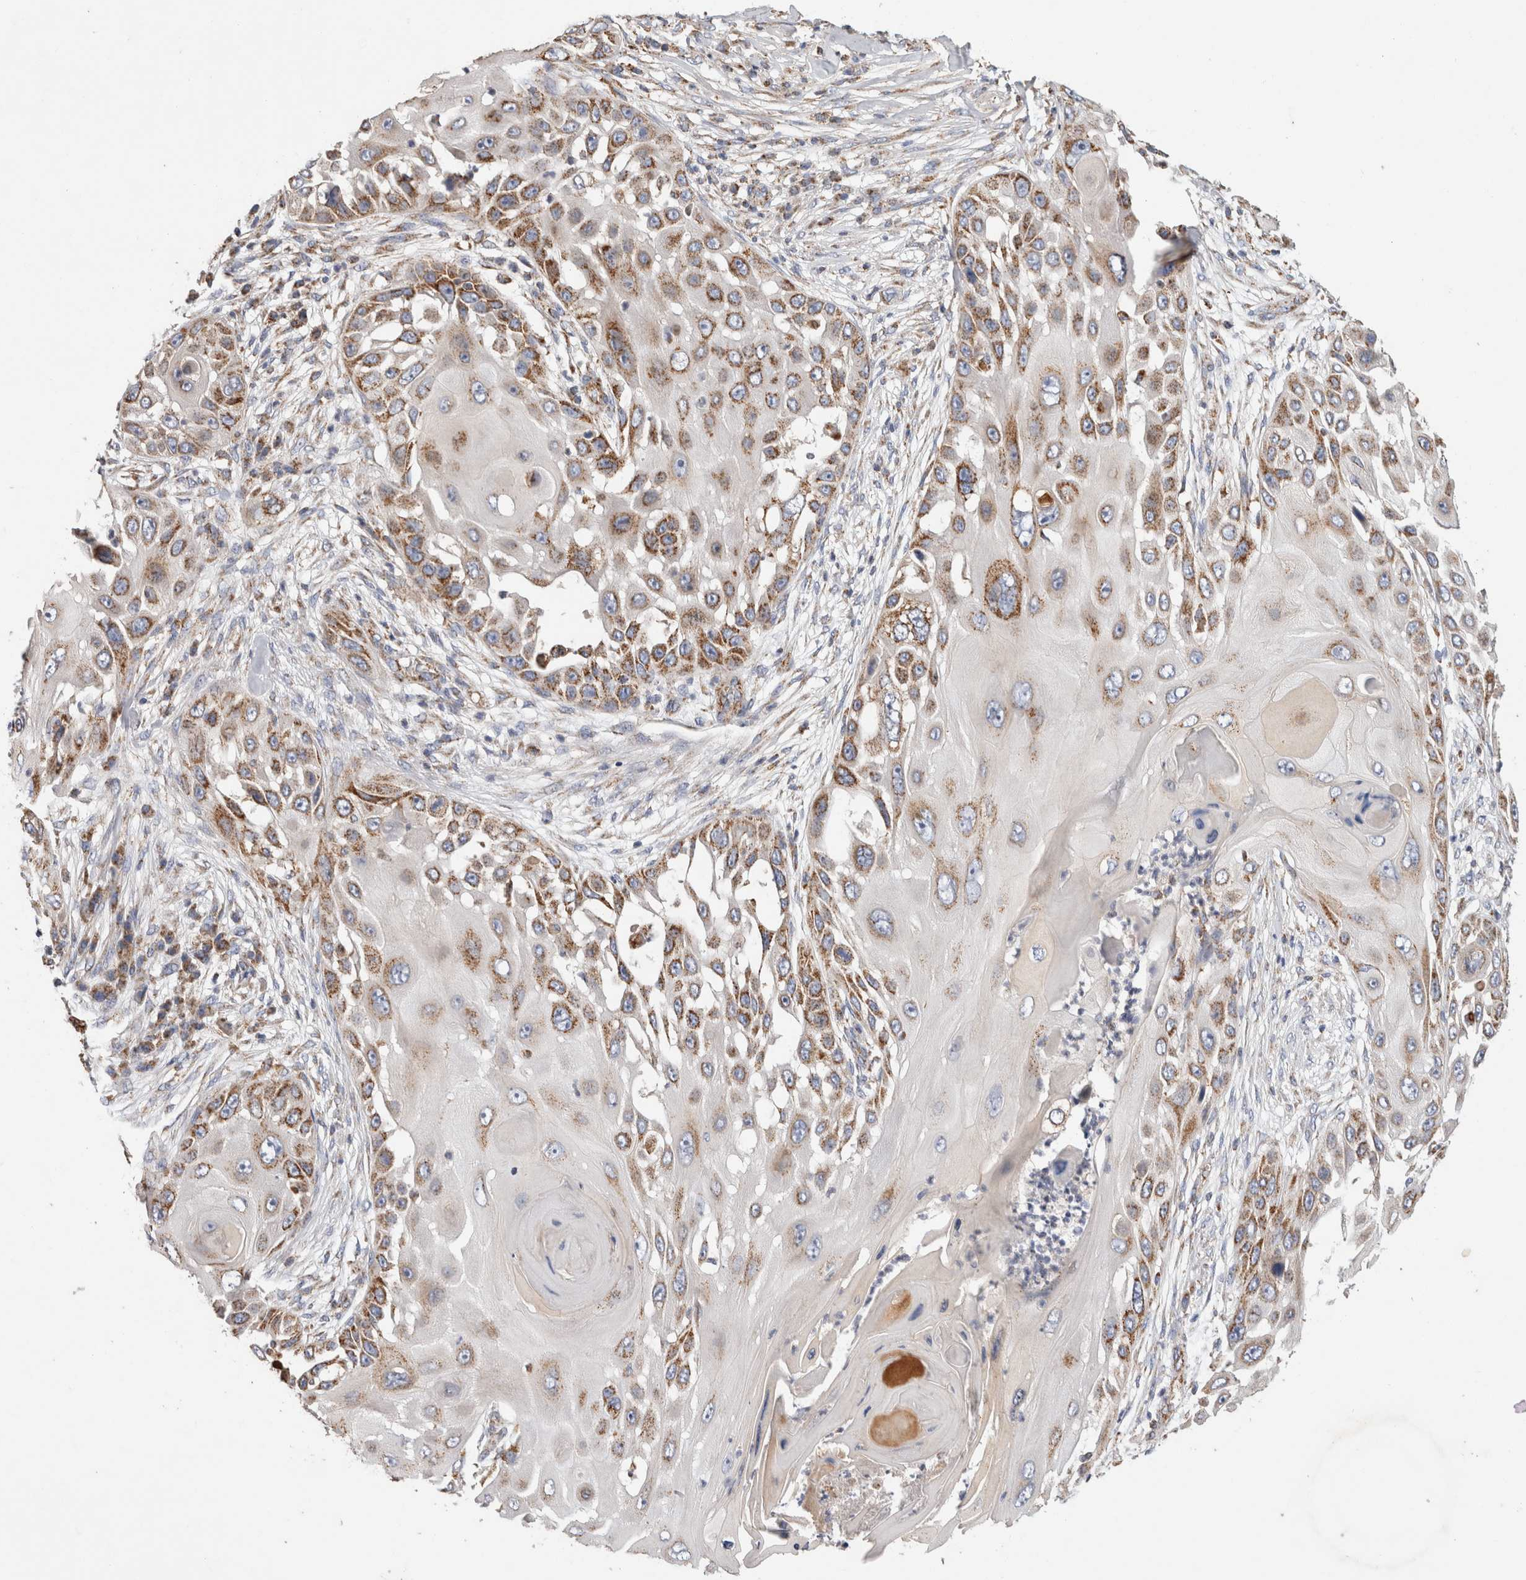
{"staining": {"intensity": "moderate", "quantity": ">75%", "location": "cytoplasmic/membranous"}, "tissue": "skin cancer", "cell_type": "Tumor cells", "image_type": "cancer", "snomed": [{"axis": "morphology", "description": "Squamous cell carcinoma, NOS"}, {"axis": "topography", "description": "Skin"}], "caption": "An immunohistochemistry (IHC) micrograph of tumor tissue is shown. Protein staining in brown highlights moderate cytoplasmic/membranous positivity in skin cancer within tumor cells. The protein is stained brown, and the nuclei are stained in blue (DAB IHC with brightfield microscopy, high magnification).", "gene": "IARS2", "patient": {"sex": "female", "age": 44}}